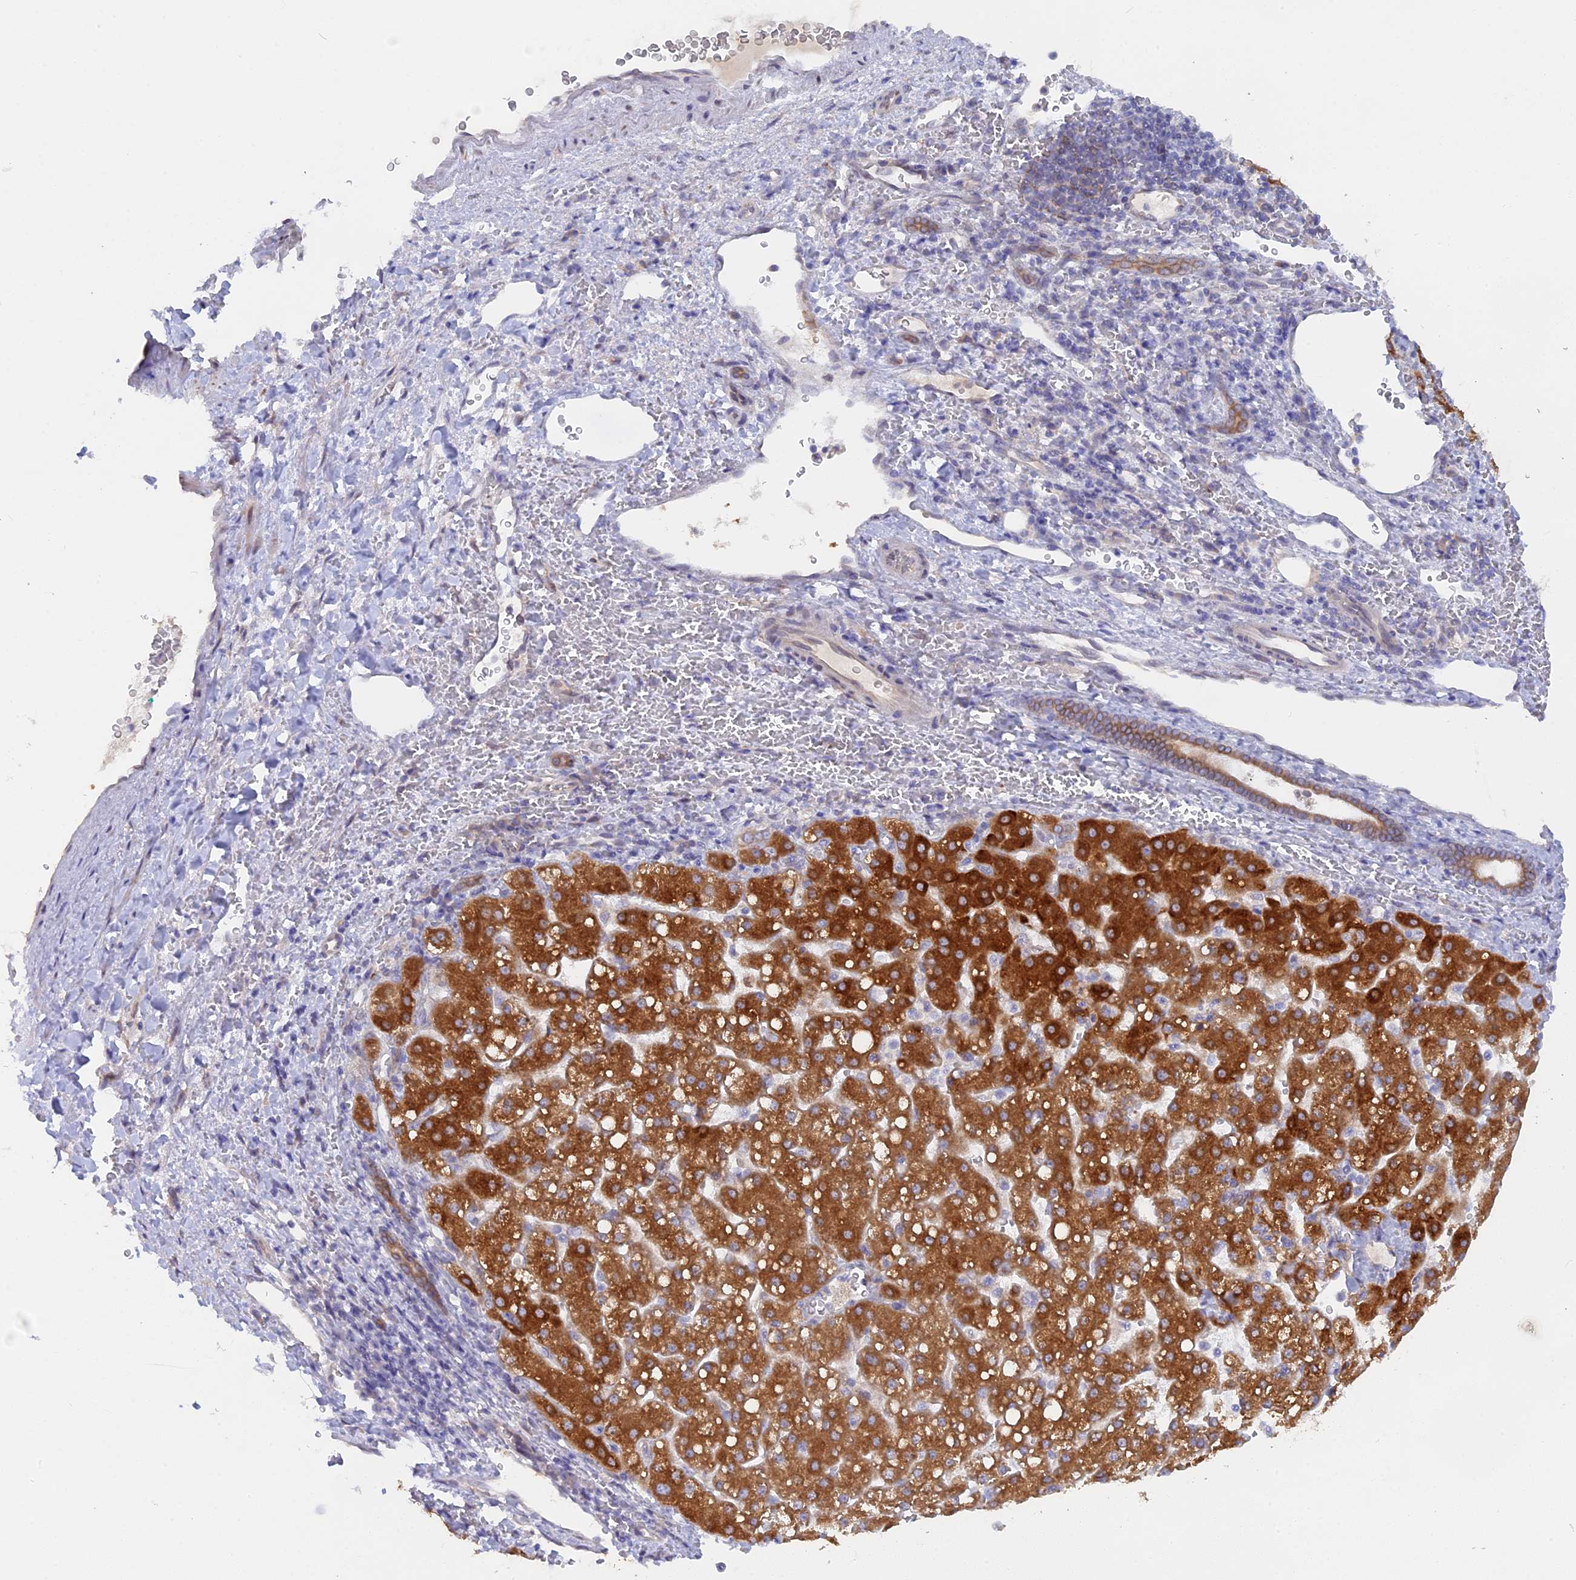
{"staining": {"intensity": "strong", "quantity": ">75%", "location": "cytoplasmic/membranous"}, "tissue": "liver cancer", "cell_type": "Tumor cells", "image_type": "cancer", "snomed": [{"axis": "morphology", "description": "Carcinoma, Hepatocellular, NOS"}, {"axis": "topography", "description": "Liver"}], "caption": "Tumor cells exhibit strong cytoplasmic/membranous positivity in approximately >75% of cells in liver cancer. (Stains: DAB in brown, nuclei in blue, Microscopy: brightfield microscopy at high magnification).", "gene": "TLCD1", "patient": {"sex": "male", "age": 57}}